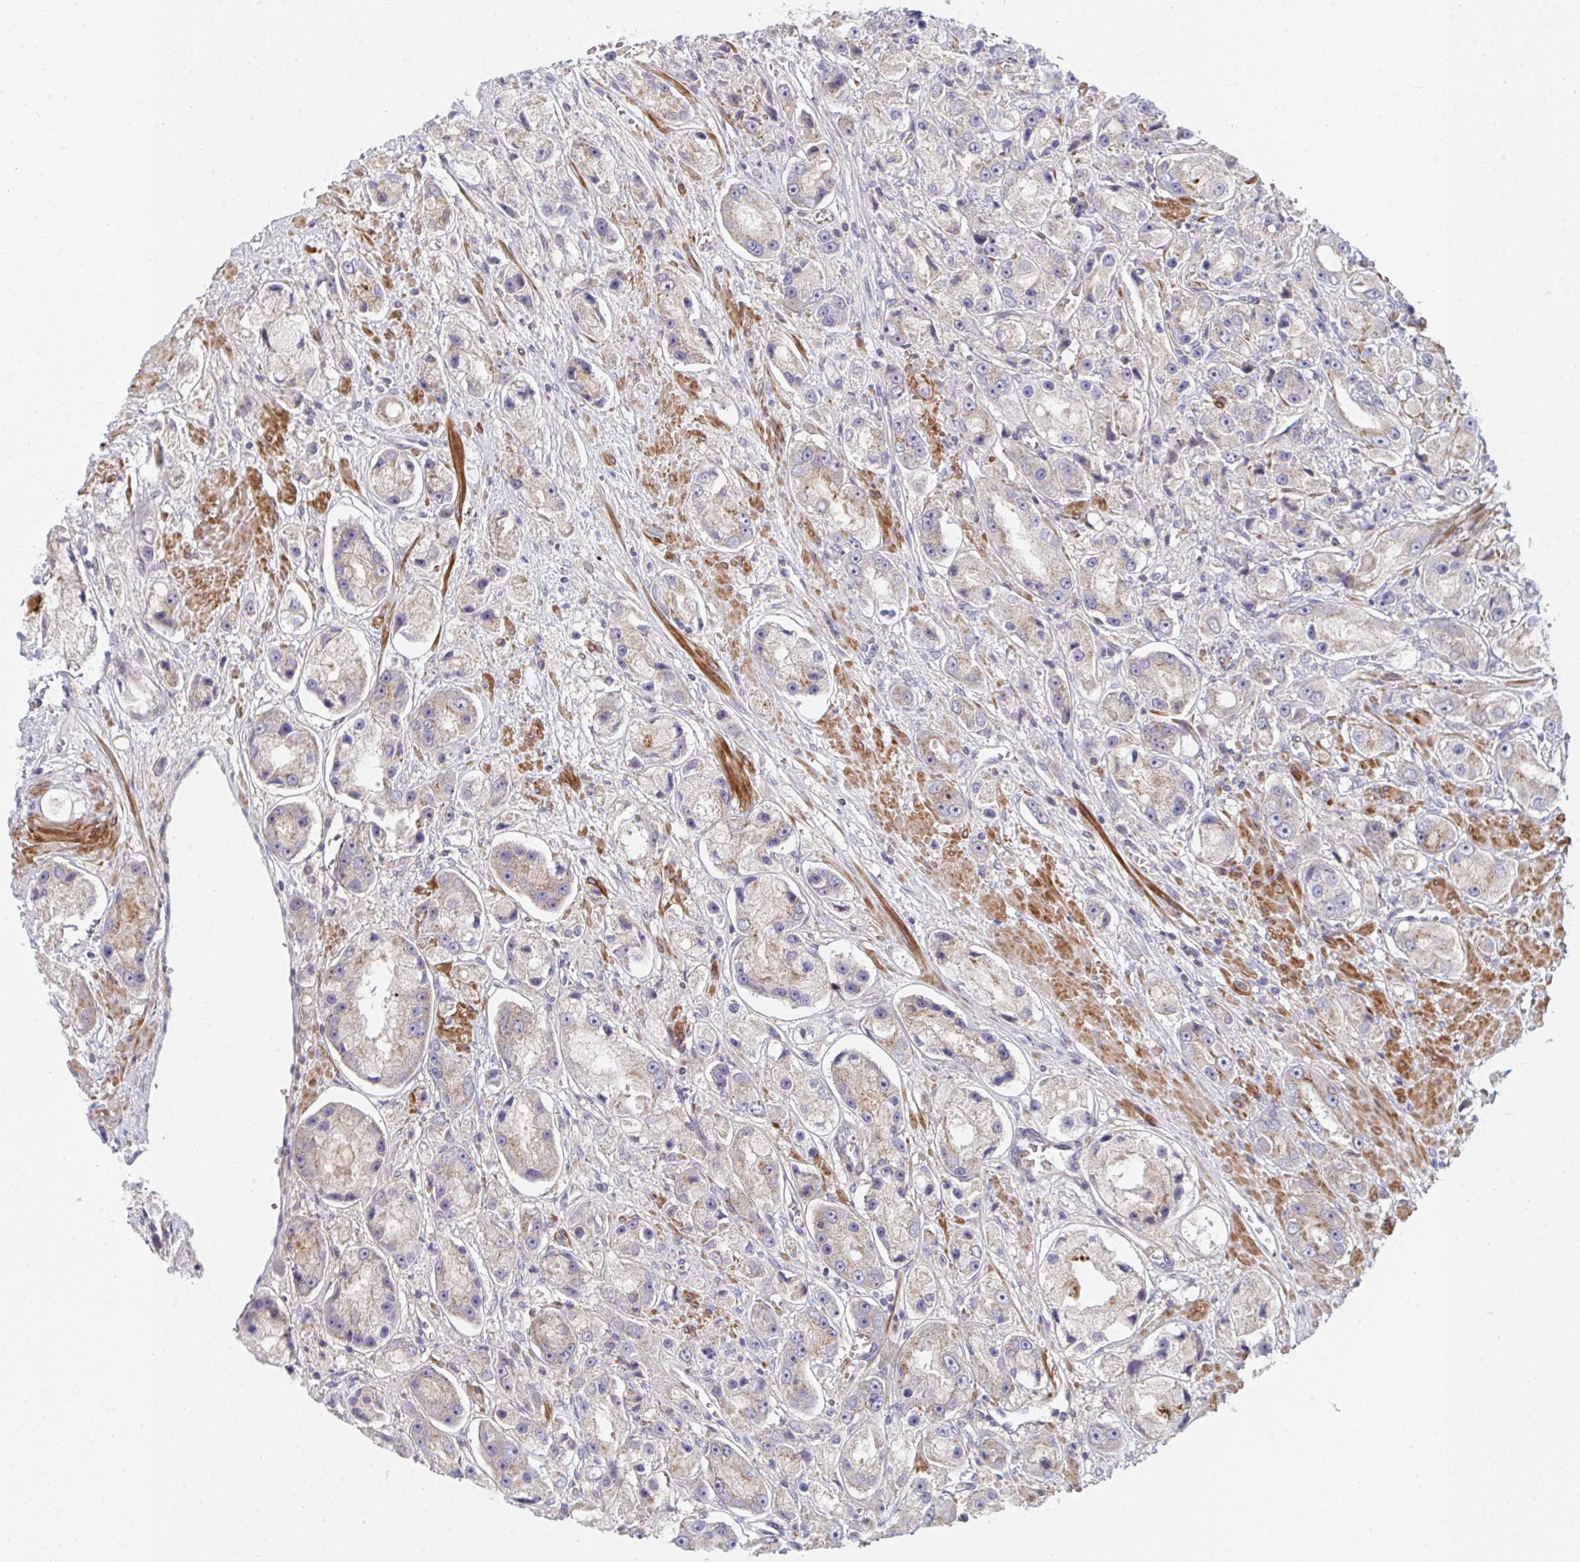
{"staining": {"intensity": "weak", "quantity": "<25%", "location": "cytoplasmic/membranous"}, "tissue": "prostate cancer", "cell_type": "Tumor cells", "image_type": "cancer", "snomed": [{"axis": "morphology", "description": "Adenocarcinoma, High grade"}, {"axis": "topography", "description": "Prostate"}], "caption": "Human prostate cancer (adenocarcinoma (high-grade)) stained for a protein using immunohistochemistry displays no staining in tumor cells.", "gene": "TNFSF4", "patient": {"sex": "male", "age": 67}}